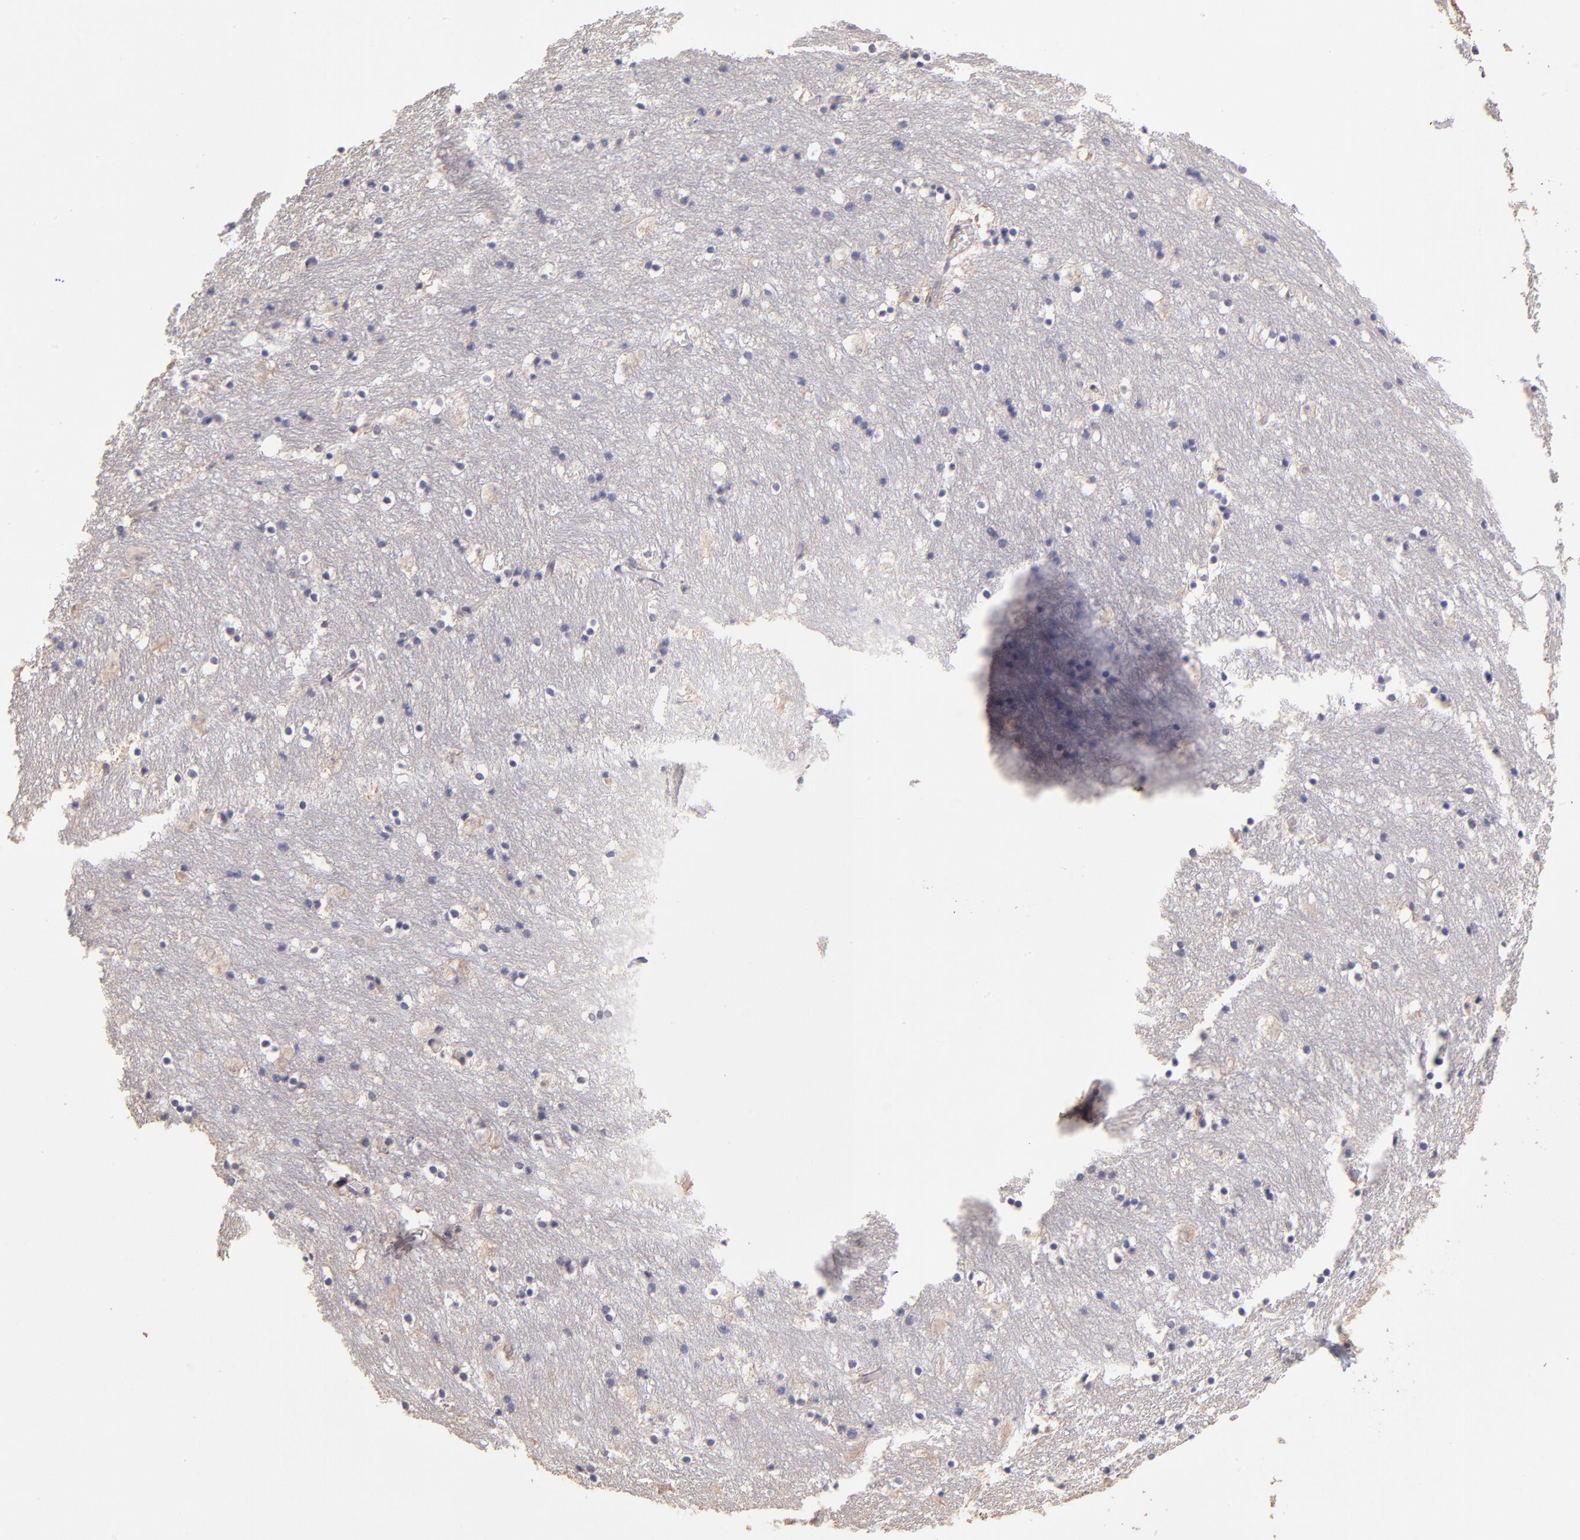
{"staining": {"intensity": "weak", "quantity": "25%-75%", "location": "cytoplasmic/membranous,nuclear"}, "tissue": "caudate", "cell_type": "Neuronal cells", "image_type": "normal", "snomed": [{"axis": "morphology", "description": "Normal tissue, NOS"}, {"axis": "topography", "description": "Lateral ventricle wall"}], "caption": "Immunohistochemistry of benign caudate shows low levels of weak cytoplasmic/membranous,nuclear positivity in about 25%-75% of neuronal cells. (IHC, brightfield microscopy, high magnification).", "gene": "RNASEL", "patient": {"sex": "male", "age": 45}}